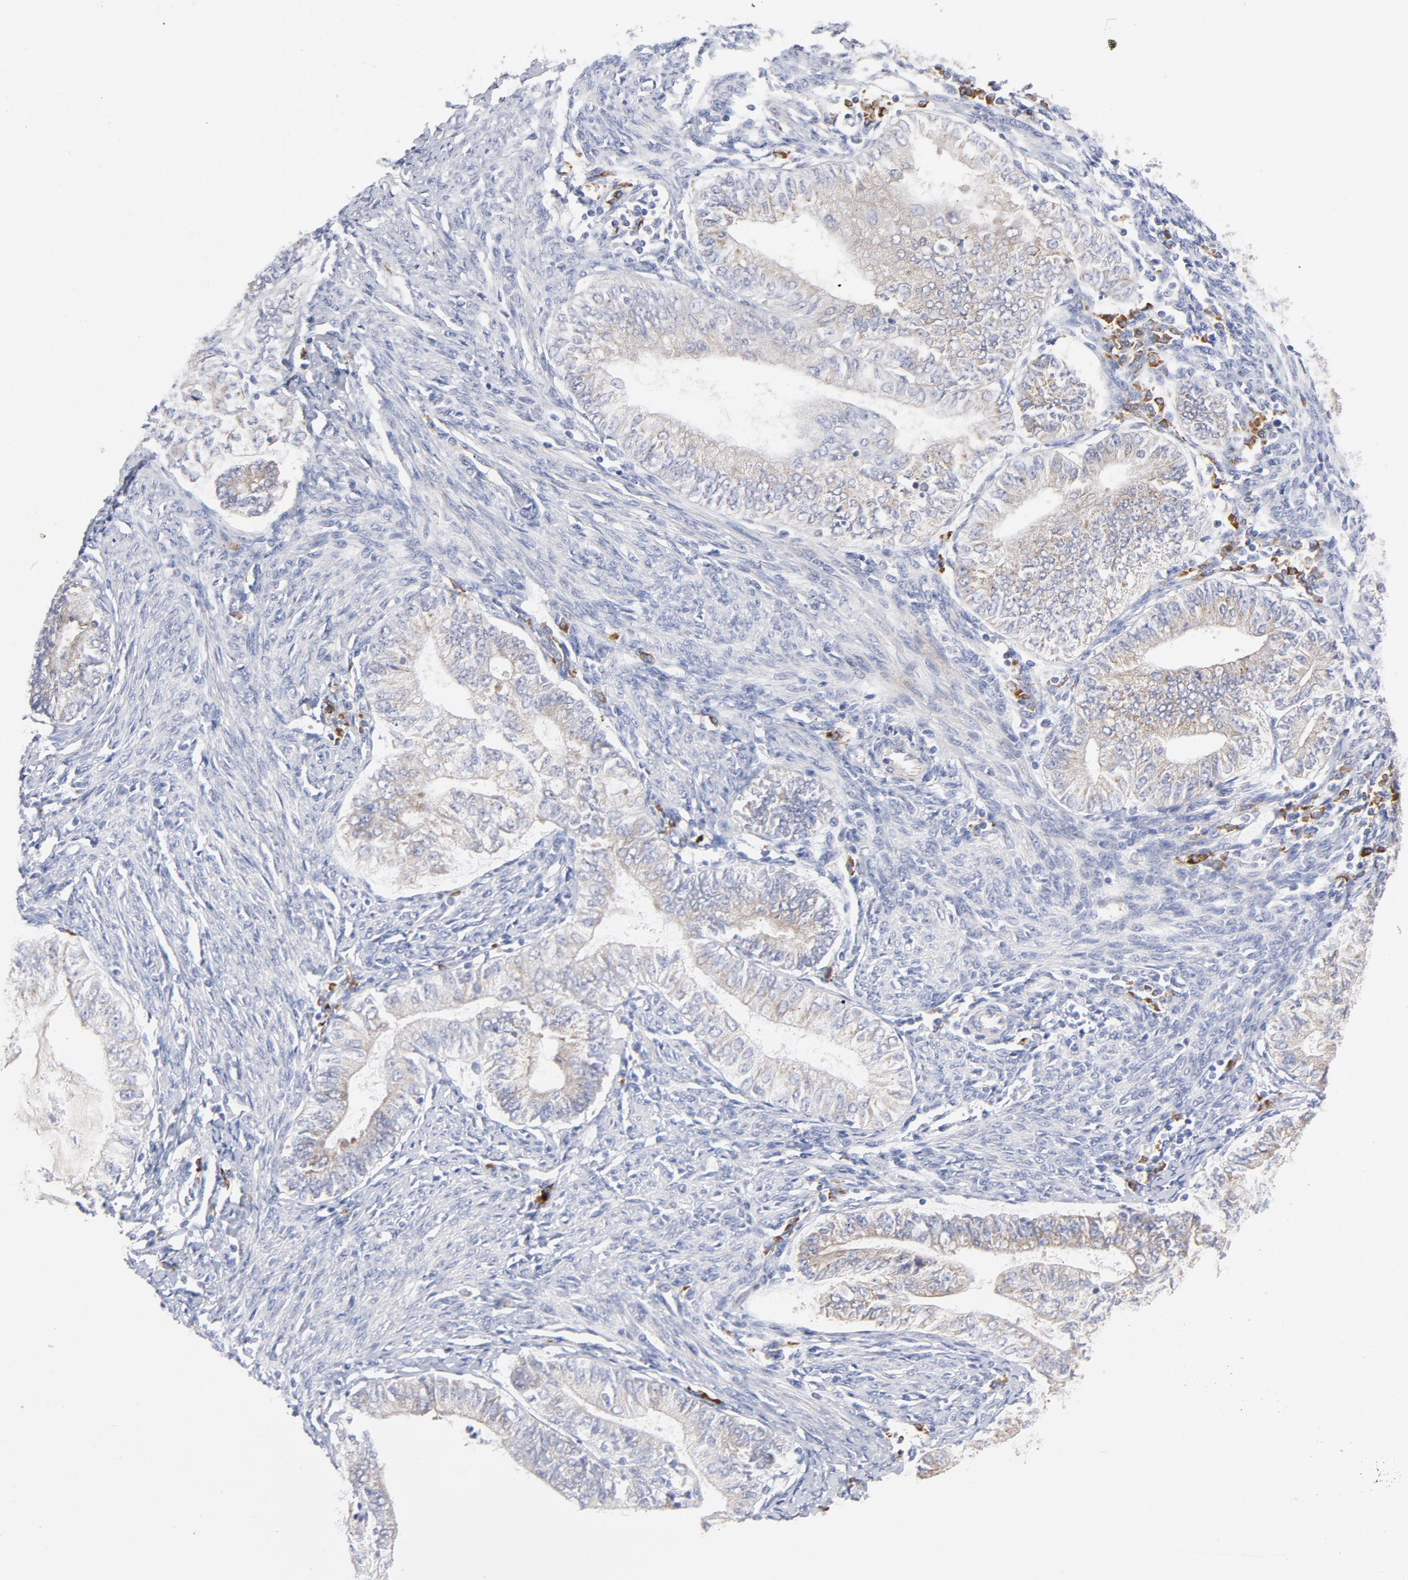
{"staining": {"intensity": "weak", "quantity": "25%-75%", "location": "cytoplasmic/membranous"}, "tissue": "endometrial cancer", "cell_type": "Tumor cells", "image_type": "cancer", "snomed": [{"axis": "morphology", "description": "Adenocarcinoma, NOS"}, {"axis": "topography", "description": "Endometrium"}], "caption": "Immunohistochemistry (IHC) staining of endometrial adenocarcinoma, which reveals low levels of weak cytoplasmic/membranous staining in approximately 25%-75% of tumor cells indicating weak cytoplasmic/membranous protein staining. The staining was performed using DAB (brown) for protein detection and nuclei were counterstained in hematoxylin (blue).", "gene": "RAPGEF3", "patient": {"sex": "female", "age": 66}}